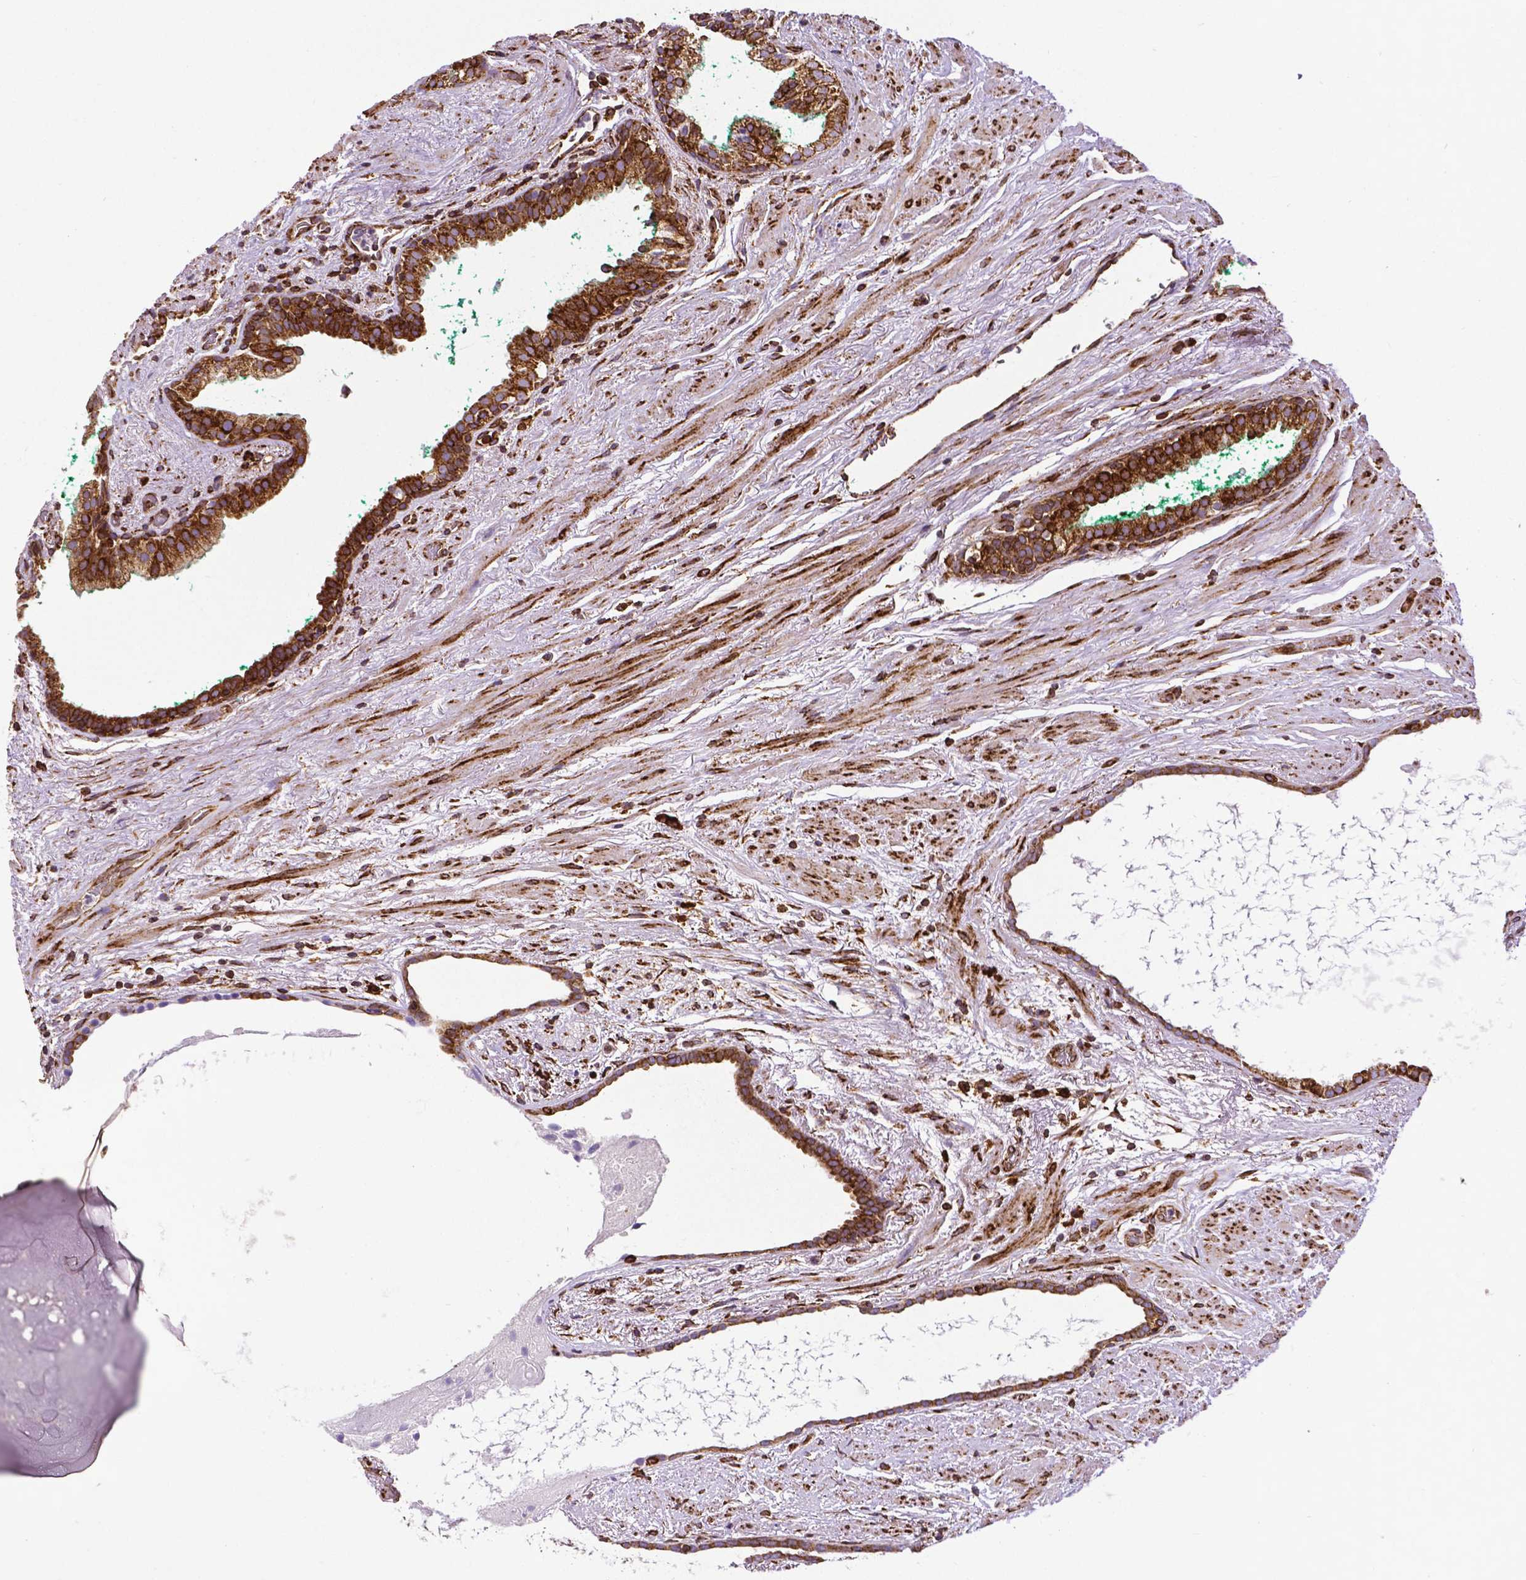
{"staining": {"intensity": "strong", "quantity": ">75%", "location": "cytoplasmic/membranous"}, "tissue": "prostate cancer", "cell_type": "Tumor cells", "image_type": "cancer", "snomed": [{"axis": "morphology", "description": "Adenocarcinoma, High grade"}, {"axis": "topography", "description": "Prostate"}], "caption": "An immunohistochemistry (IHC) image of neoplastic tissue is shown. Protein staining in brown highlights strong cytoplasmic/membranous positivity in prostate cancer within tumor cells. The staining was performed using DAB, with brown indicating positive protein expression. Nuclei are stained blue with hematoxylin.", "gene": "MTDH", "patient": {"sex": "male", "age": 65}}